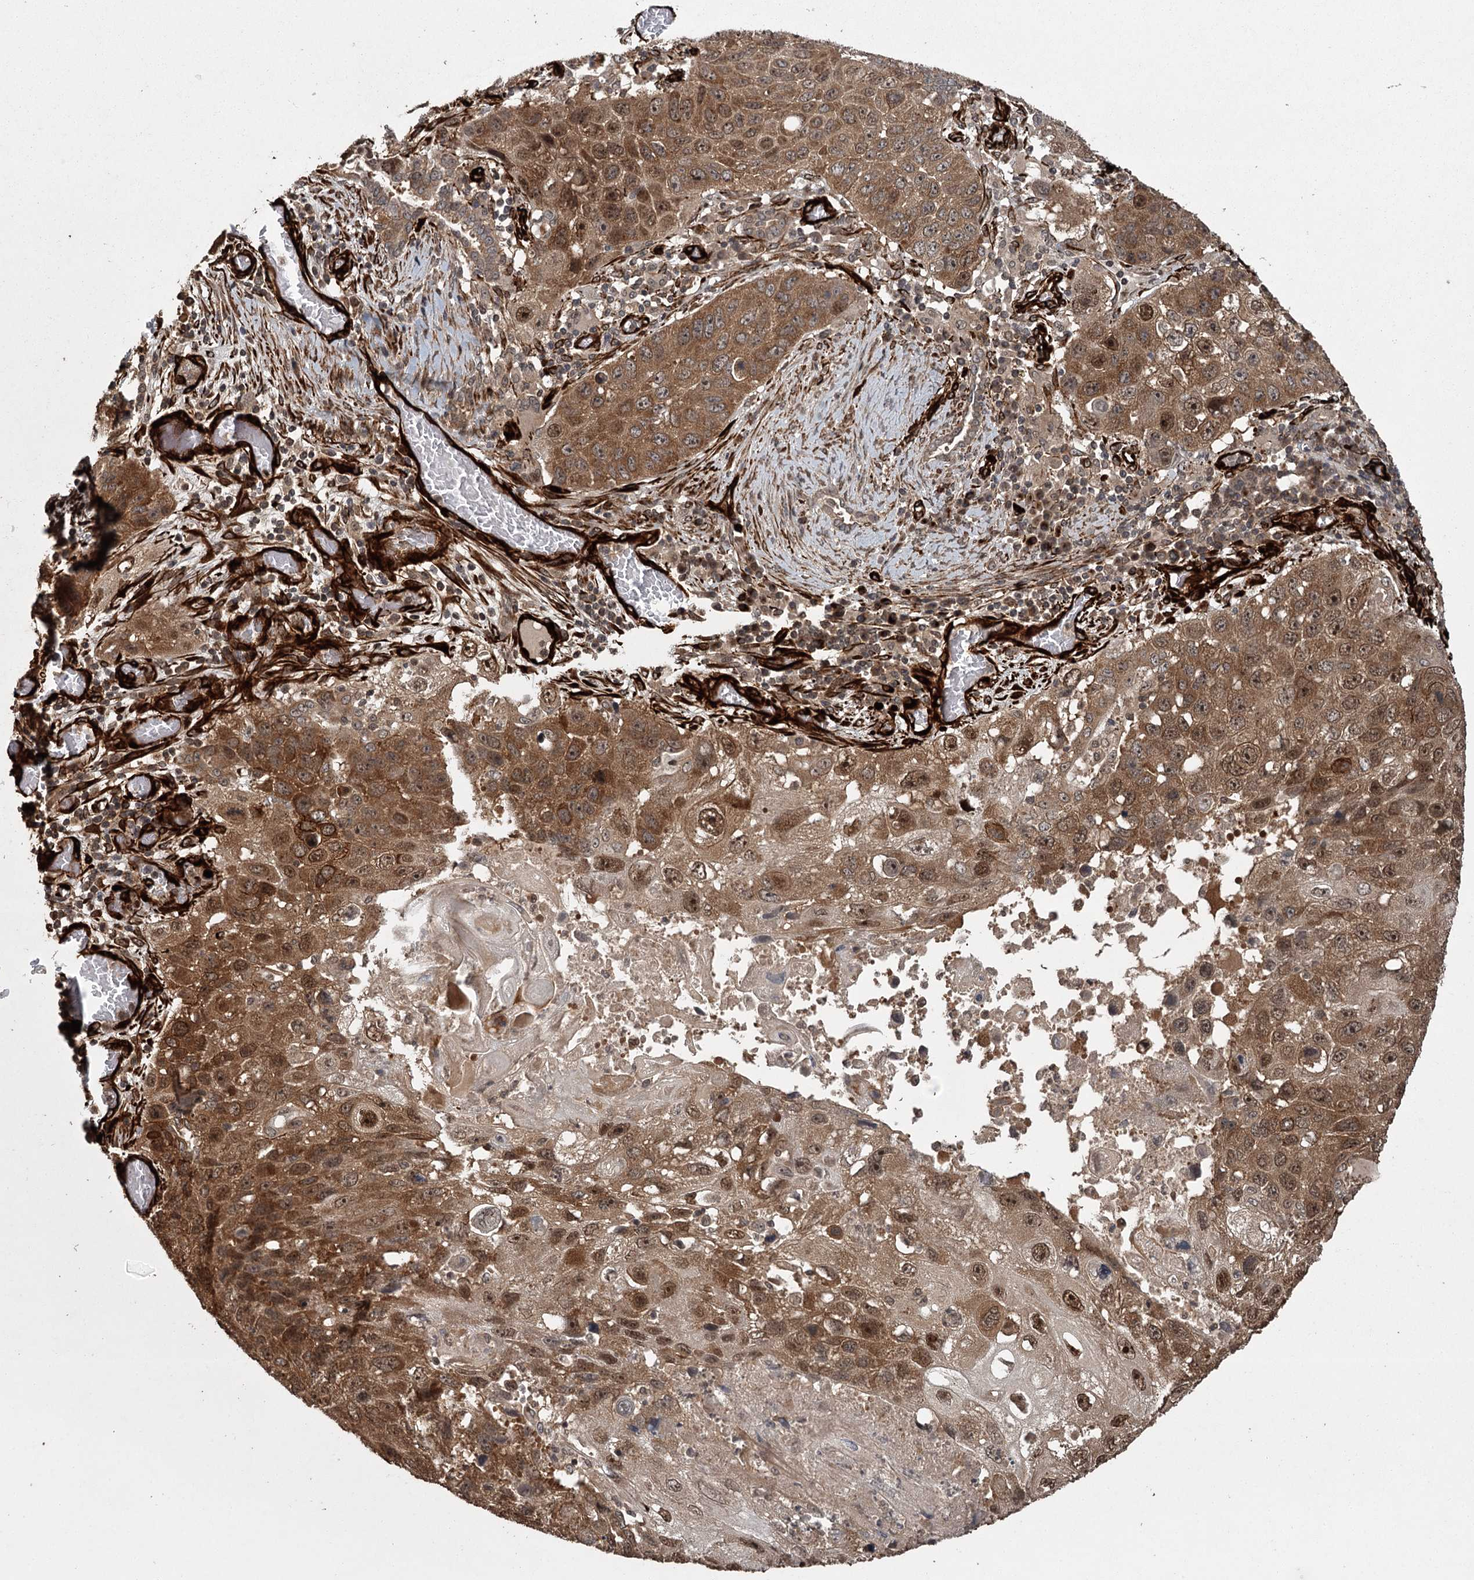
{"staining": {"intensity": "moderate", "quantity": ">75%", "location": "cytoplasmic/membranous,nuclear"}, "tissue": "lung cancer", "cell_type": "Tumor cells", "image_type": "cancer", "snomed": [{"axis": "morphology", "description": "Squamous cell carcinoma, NOS"}, {"axis": "topography", "description": "Lung"}], "caption": "About >75% of tumor cells in lung cancer (squamous cell carcinoma) show moderate cytoplasmic/membranous and nuclear protein expression as visualized by brown immunohistochemical staining.", "gene": "RPAP3", "patient": {"sex": "male", "age": 61}}